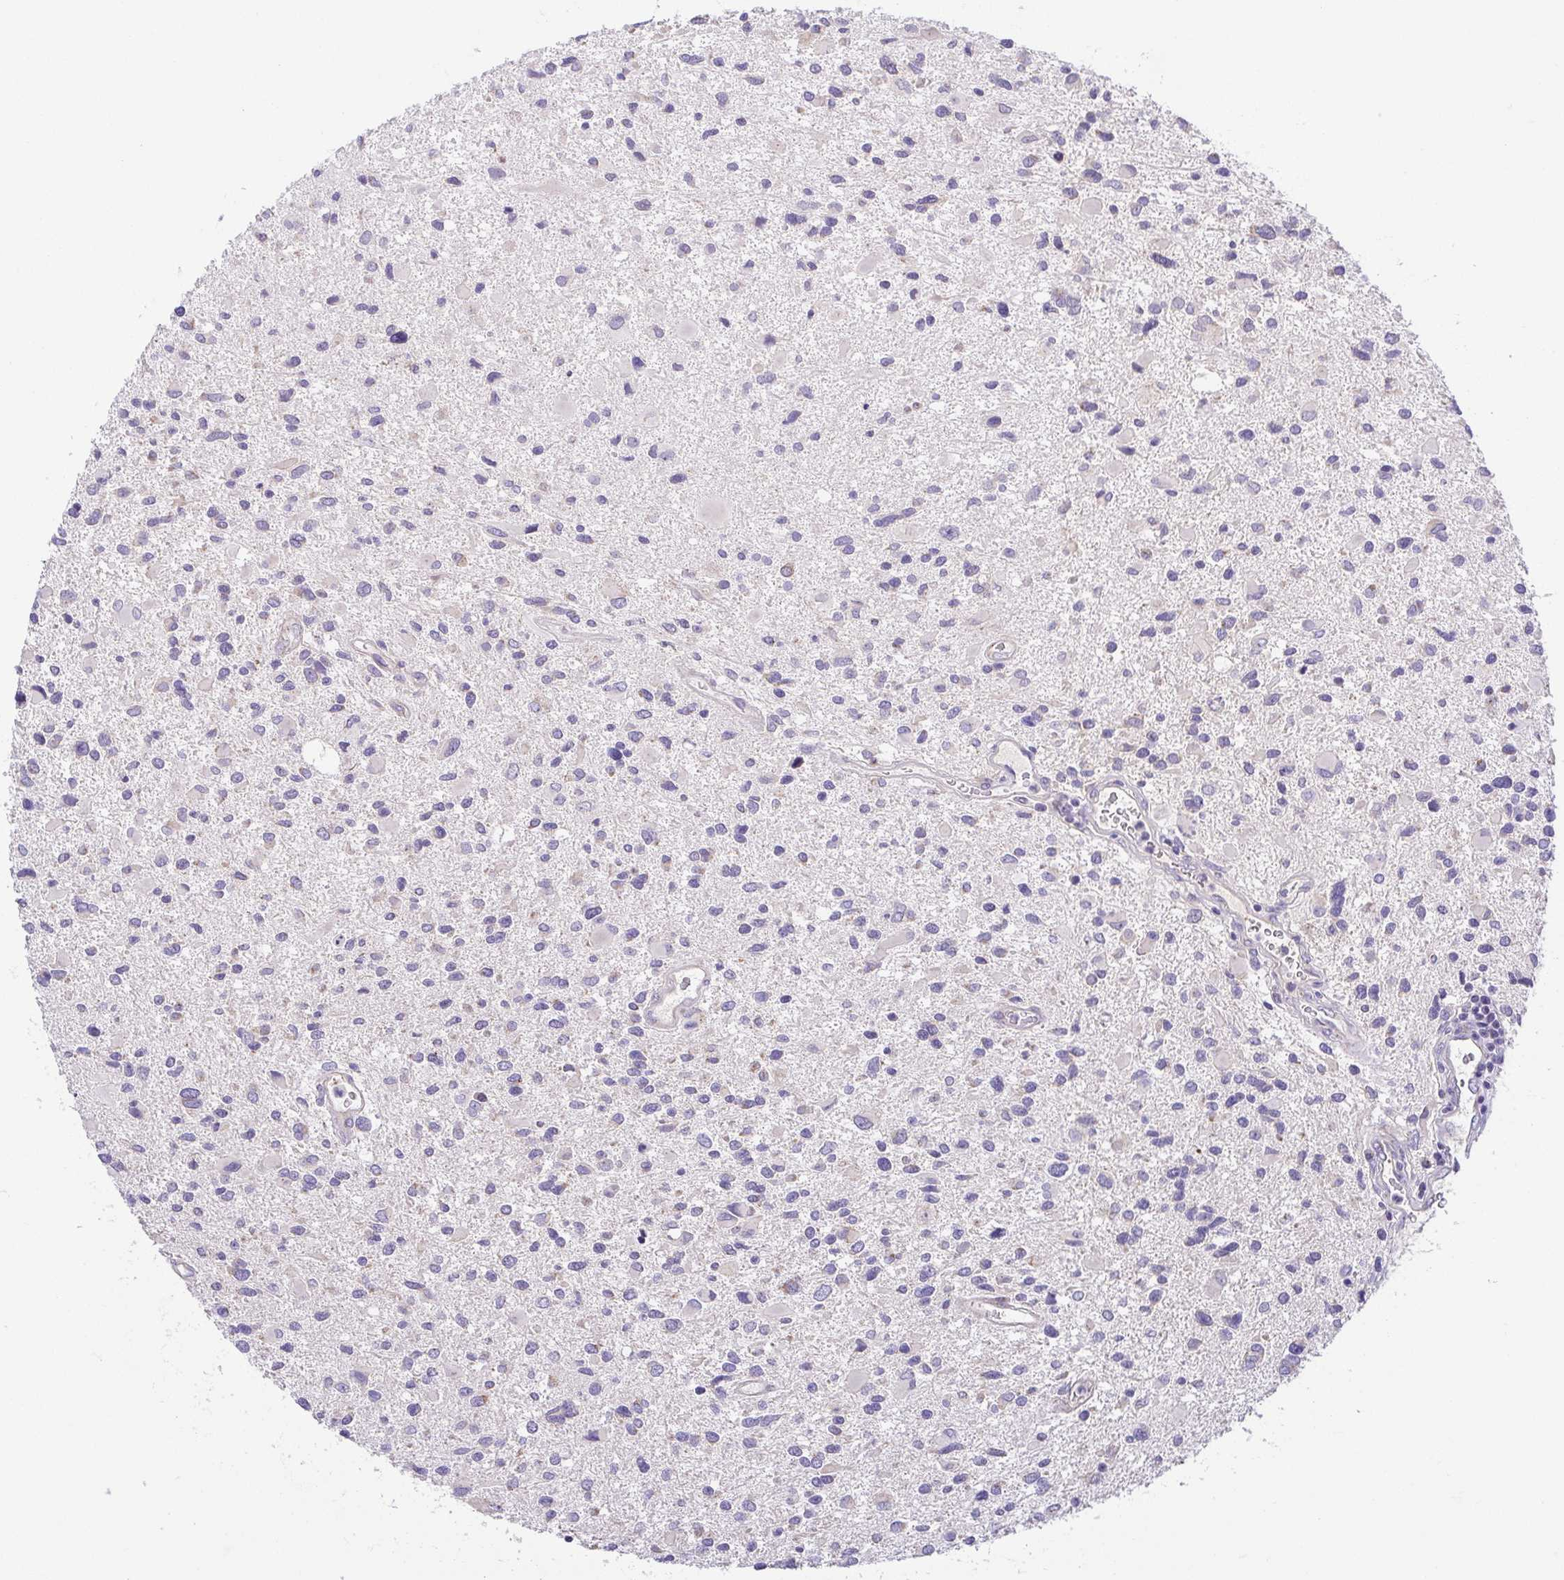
{"staining": {"intensity": "negative", "quantity": "none", "location": "none"}, "tissue": "glioma", "cell_type": "Tumor cells", "image_type": "cancer", "snomed": [{"axis": "morphology", "description": "Glioma, malignant, Low grade"}, {"axis": "topography", "description": "Brain"}], "caption": "High power microscopy image of an immunohistochemistry (IHC) photomicrograph of glioma, revealing no significant staining in tumor cells. Brightfield microscopy of IHC stained with DAB (brown) and hematoxylin (blue), captured at high magnification.", "gene": "SLC13A1", "patient": {"sex": "female", "age": 32}}